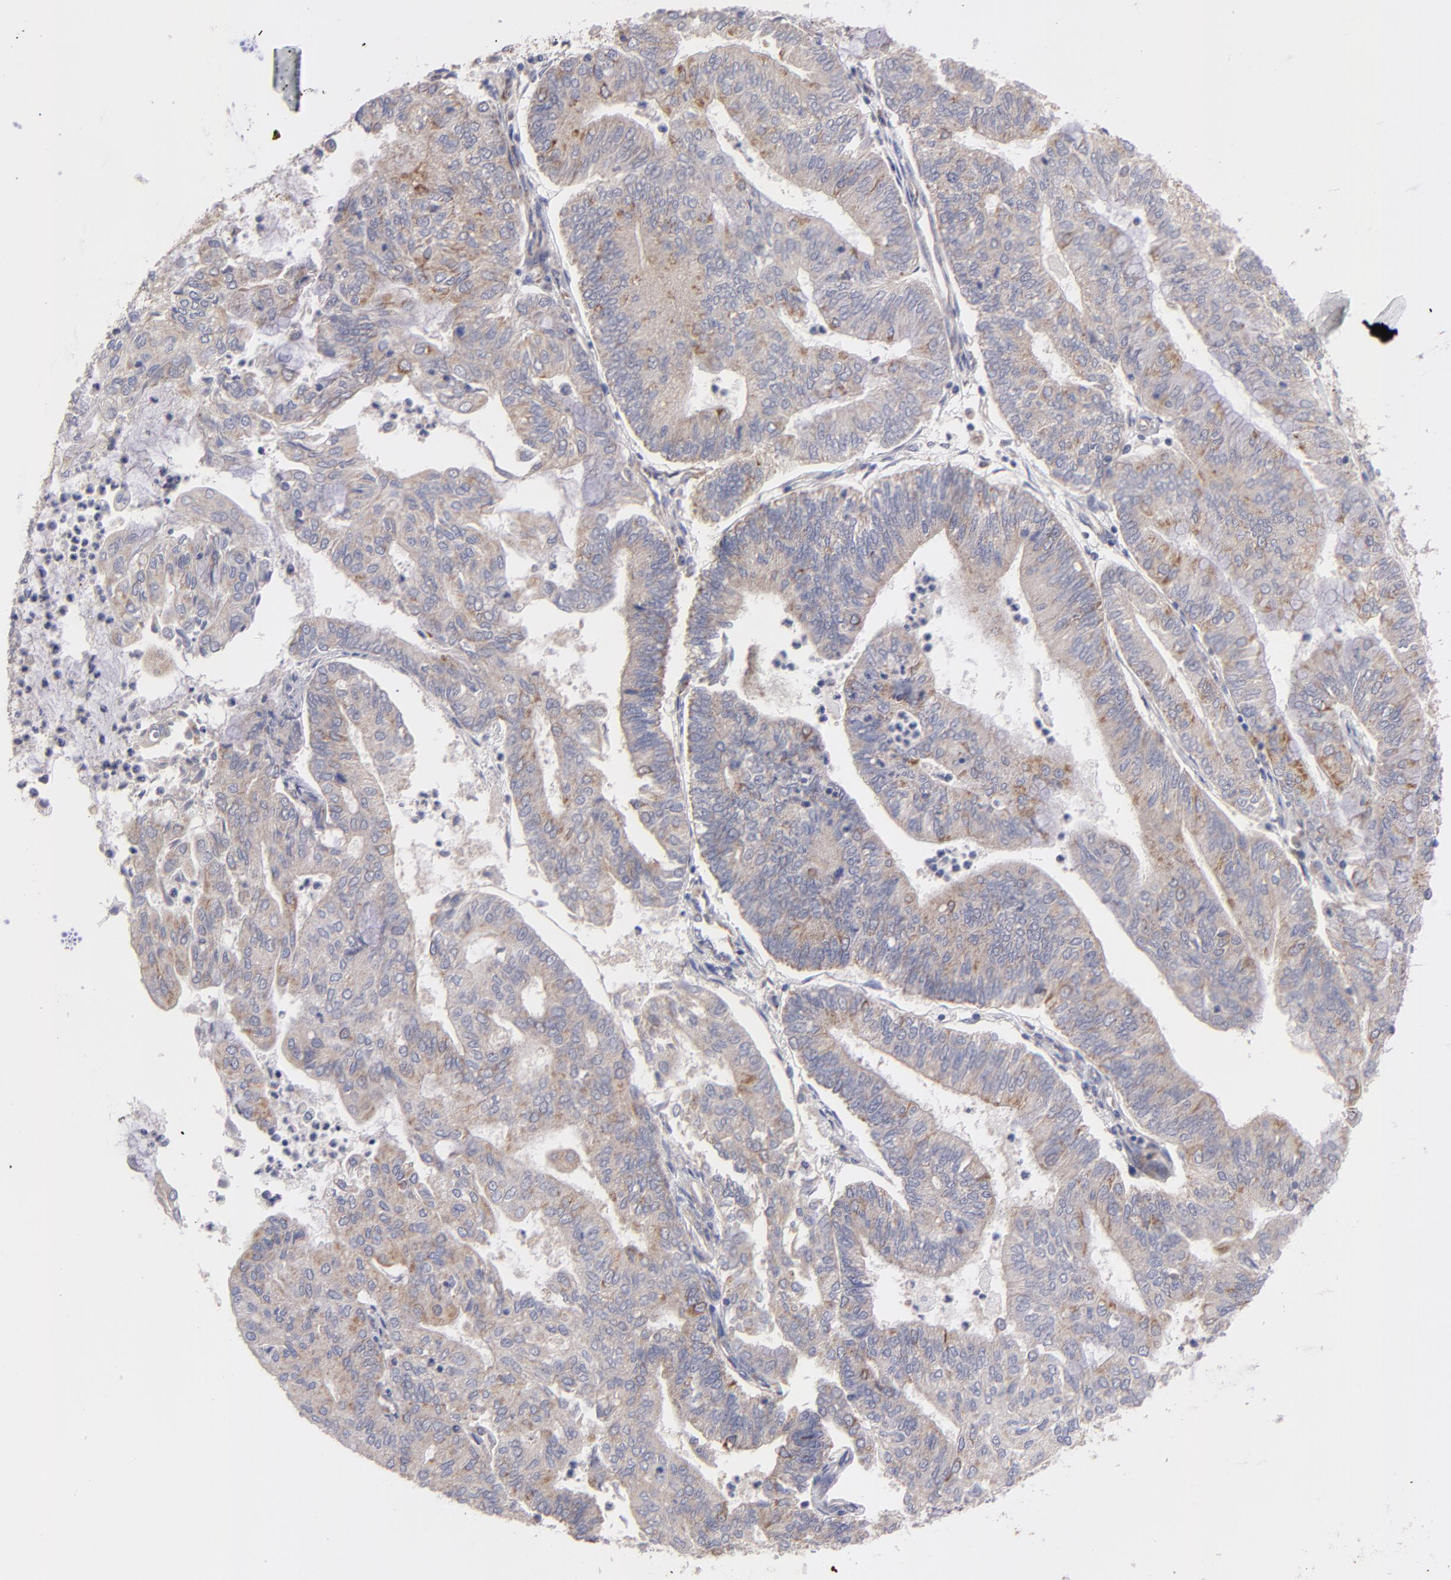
{"staining": {"intensity": "weak", "quantity": ">75%", "location": "cytoplasmic/membranous"}, "tissue": "endometrial cancer", "cell_type": "Tumor cells", "image_type": "cancer", "snomed": [{"axis": "morphology", "description": "Adenocarcinoma, NOS"}, {"axis": "topography", "description": "Endometrium"}], "caption": "Tumor cells show low levels of weak cytoplasmic/membranous staining in about >75% of cells in human endometrial cancer (adenocarcinoma). (Stains: DAB in brown, nuclei in blue, Microscopy: brightfield microscopy at high magnification).", "gene": "HCCS", "patient": {"sex": "female", "age": 59}}